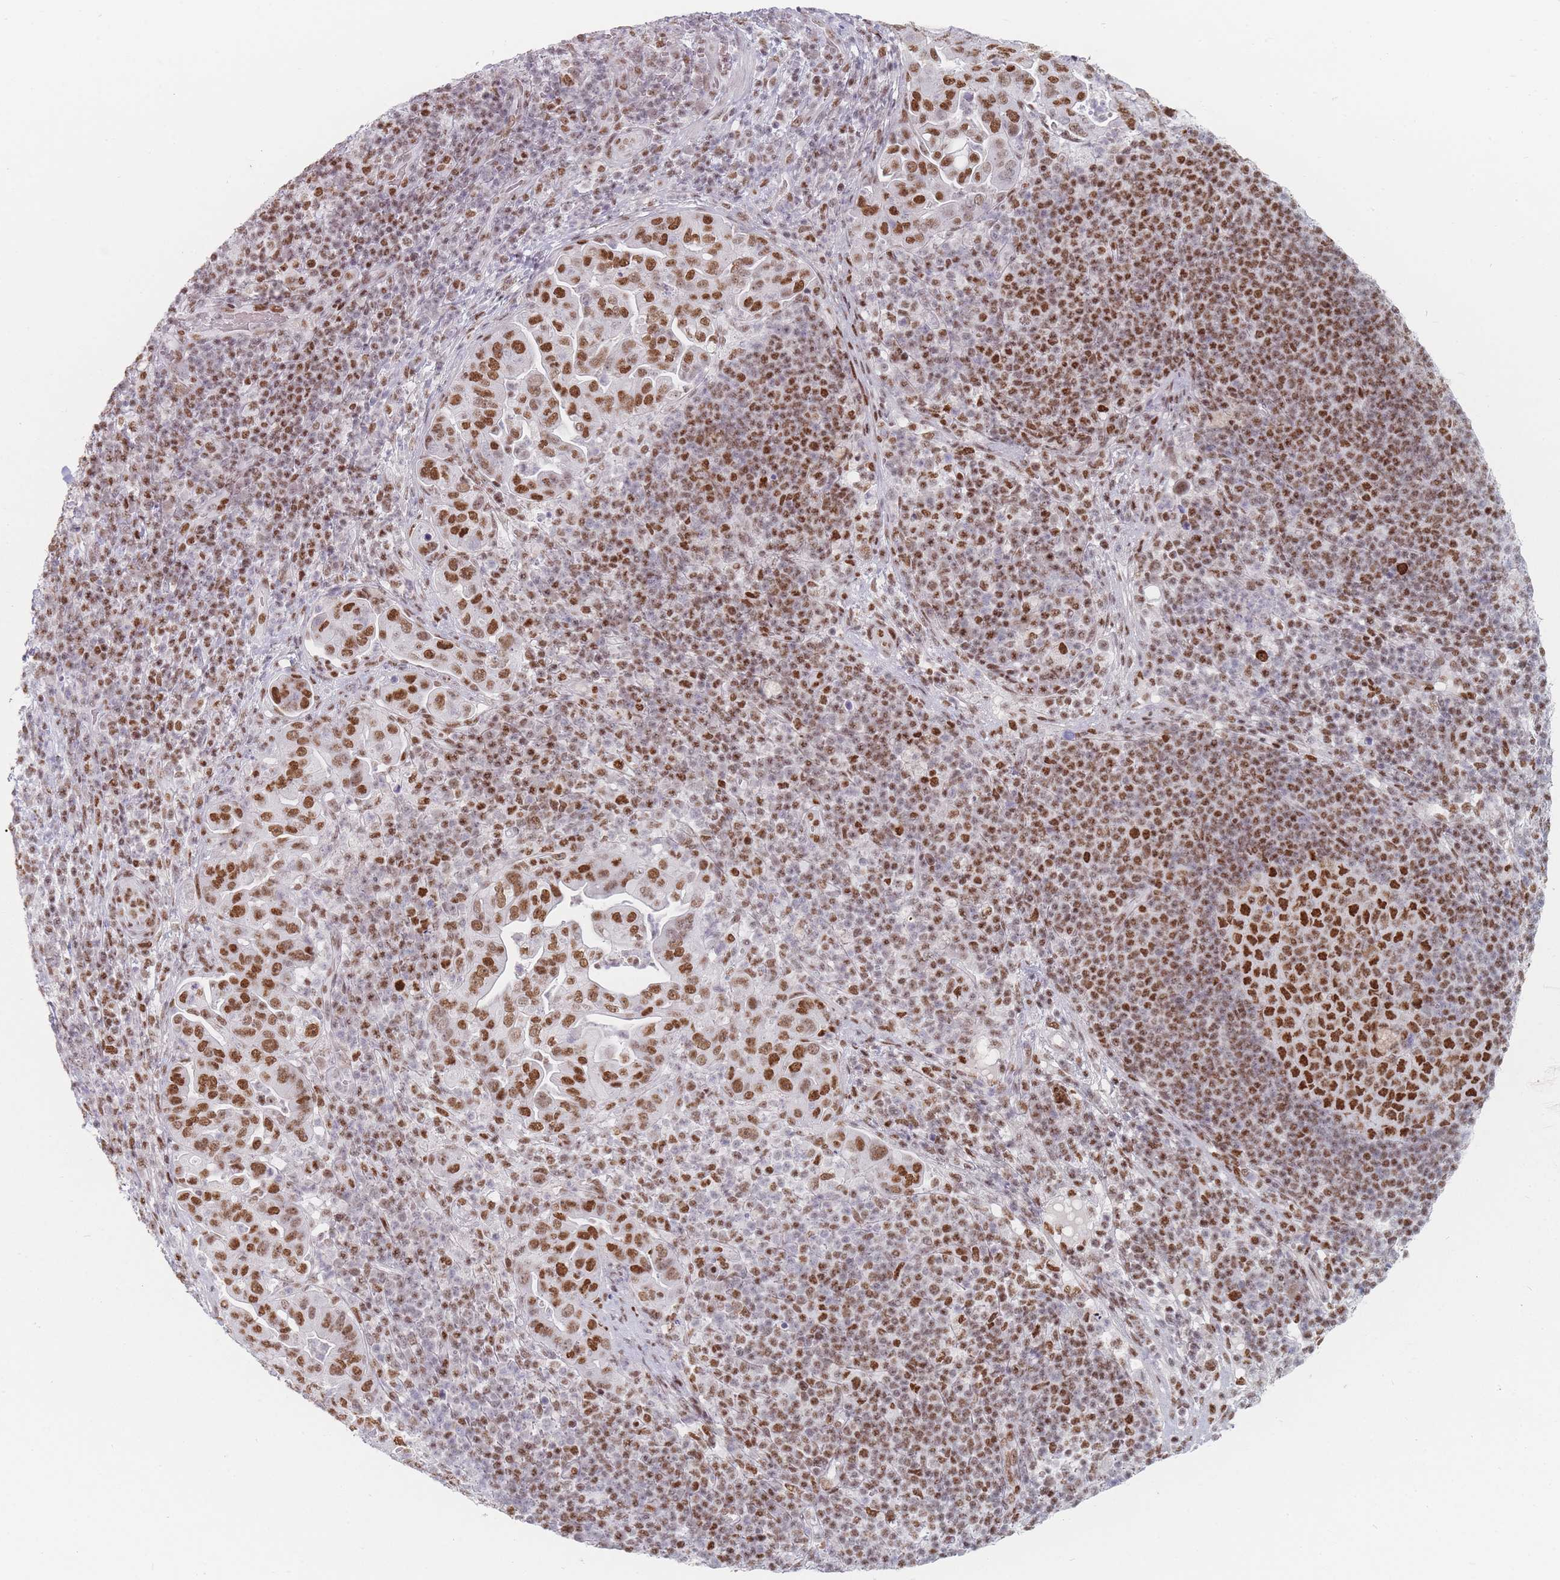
{"staining": {"intensity": "moderate", "quantity": ">75%", "location": "nuclear"}, "tissue": "pancreatic cancer", "cell_type": "Tumor cells", "image_type": "cancer", "snomed": [{"axis": "morphology", "description": "Adenocarcinoma, NOS"}, {"axis": "topography", "description": "Pancreas"}], "caption": "Moderate nuclear protein expression is present in about >75% of tumor cells in pancreatic cancer (adenocarcinoma). (DAB = brown stain, brightfield microscopy at high magnification).", "gene": "SAFB2", "patient": {"sex": "female", "age": 63}}